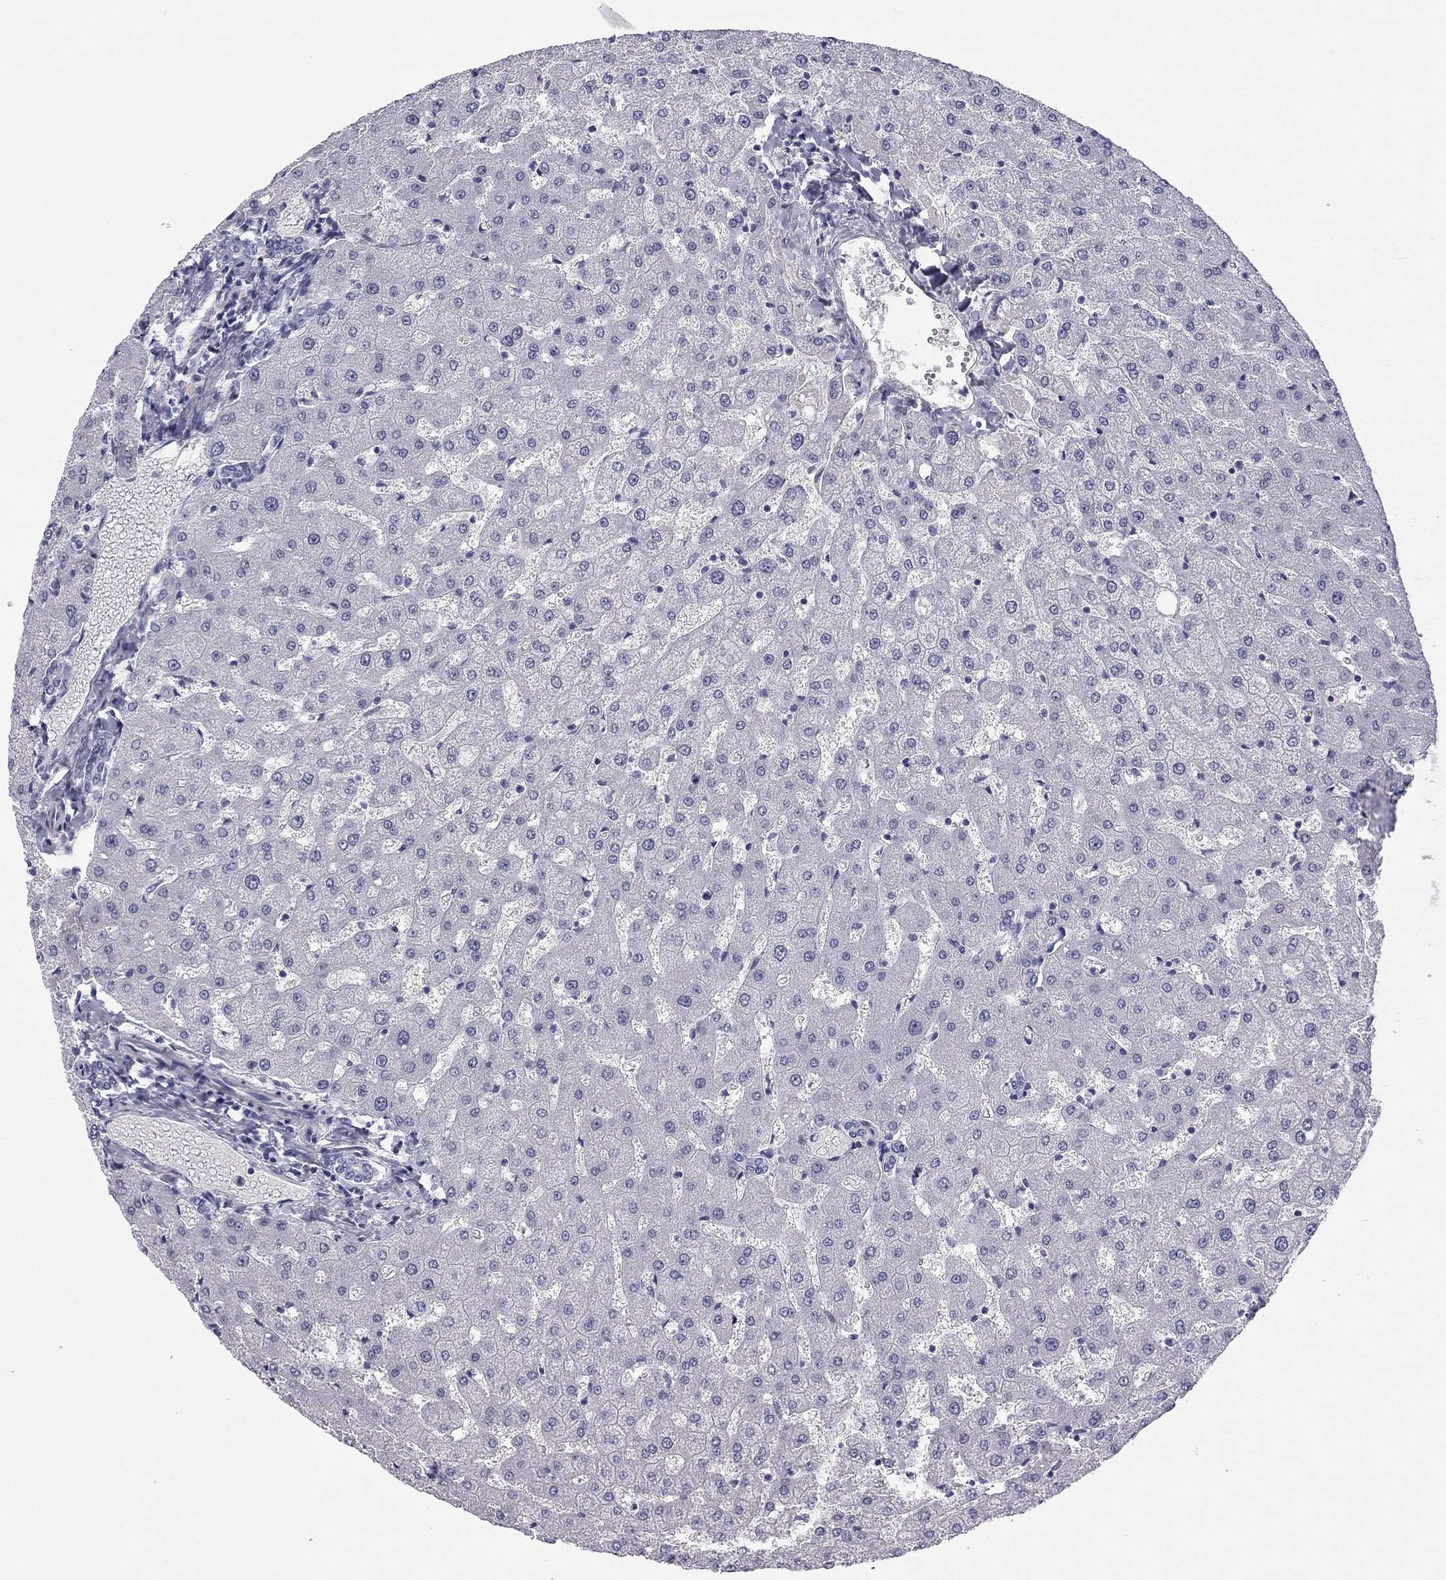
{"staining": {"intensity": "negative", "quantity": "none", "location": "none"}, "tissue": "liver", "cell_type": "Cholangiocytes", "image_type": "normal", "snomed": [{"axis": "morphology", "description": "Normal tissue, NOS"}, {"axis": "topography", "description": "Liver"}], "caption": "Immunohistochemistry (IHC) image of normal human liver stained for a protein (brown), which displays no expression in cholangiocytes.", "gene": "TFAP2B", "patient": {"sex": "female", "age": 50}}